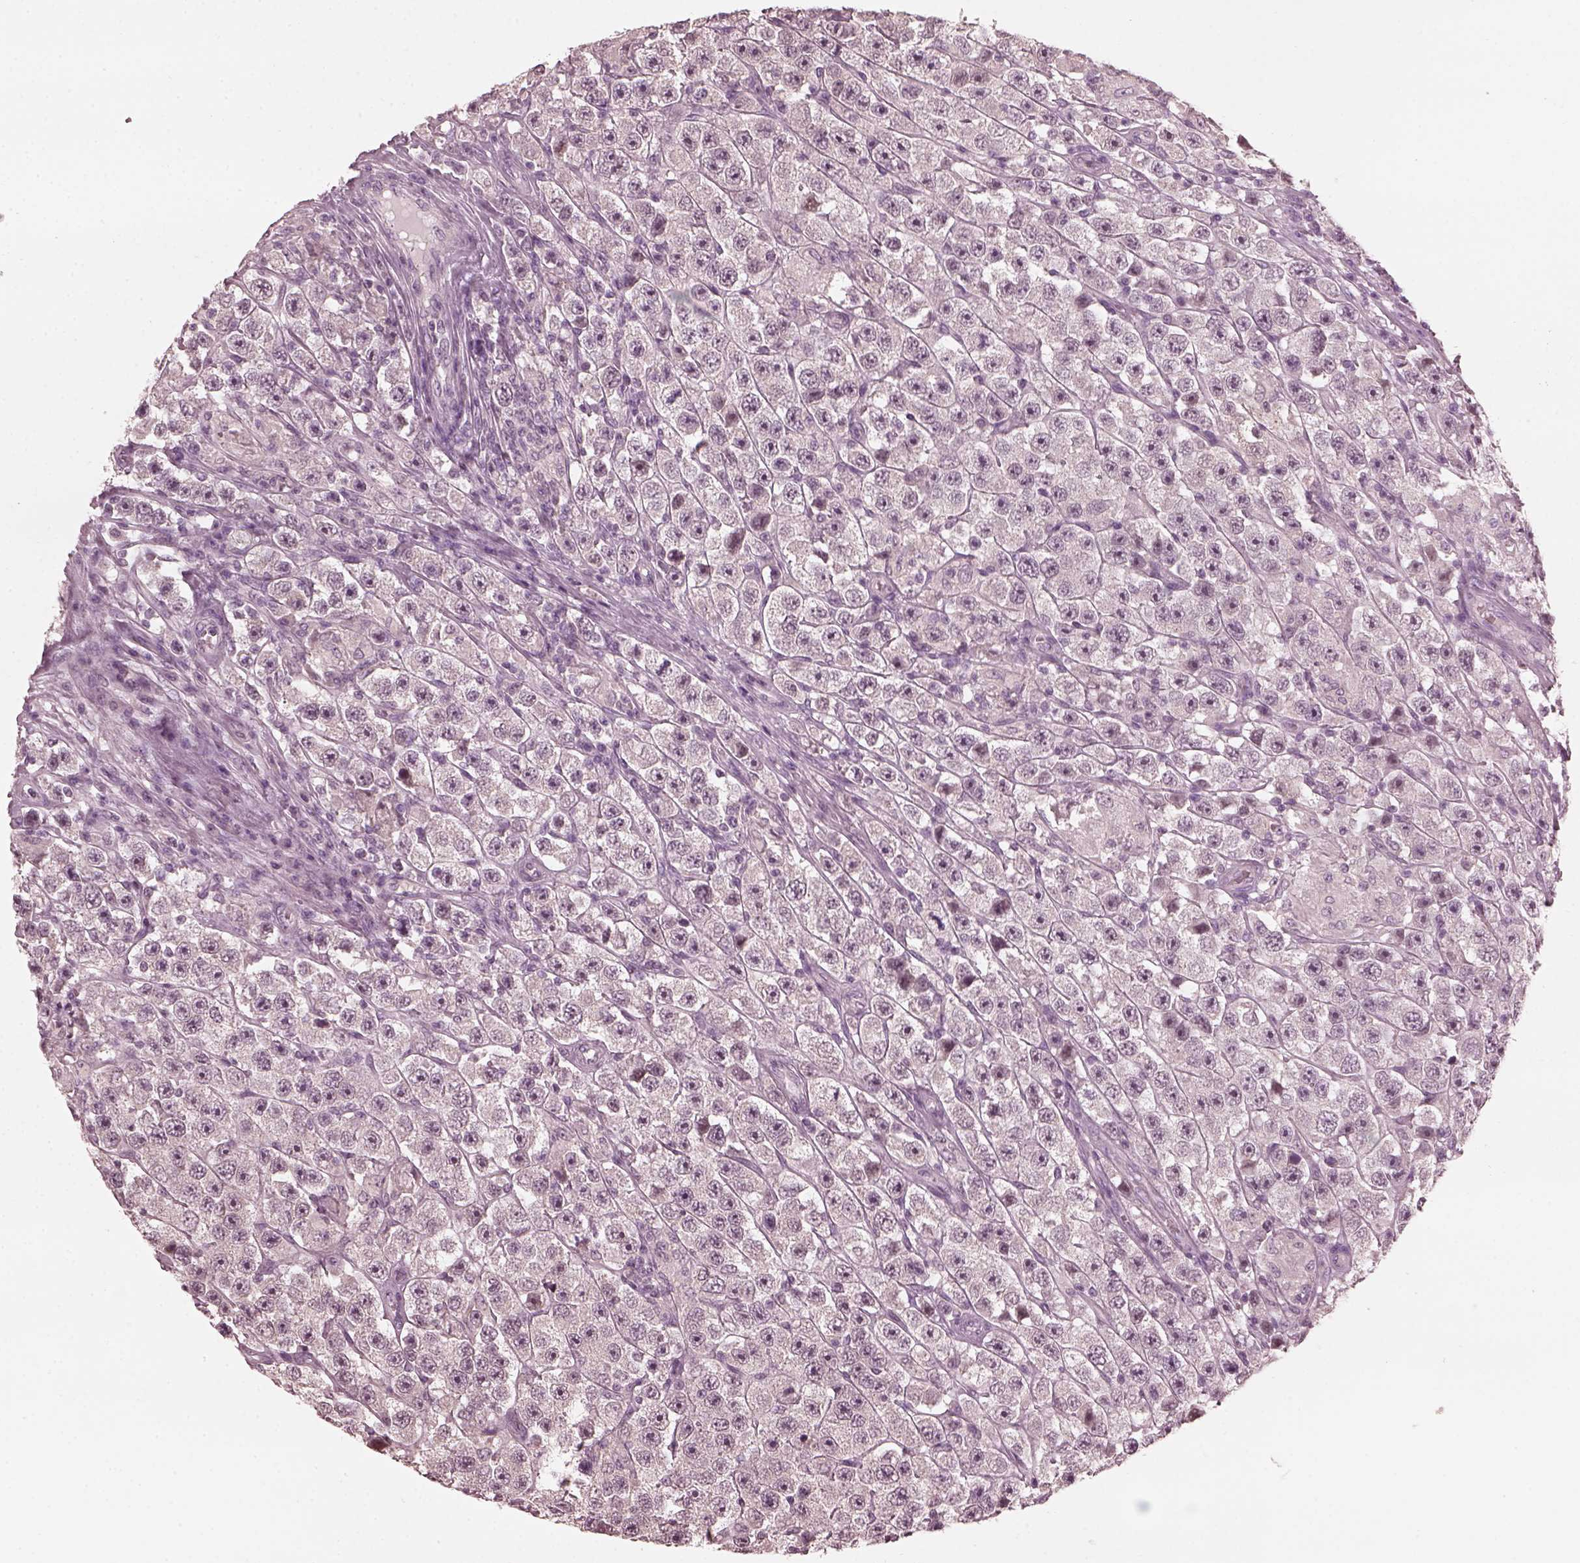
{"staining": {"intensity": "negative", "quantity": "none", "location": "none"}, "tissue": "testis cancer", "cell_type": "Tumor cells", "image_type": "cancer", "snomed": [{"axis": "morphology", "description": "Seminoma, NOS"}, {"axis": "topography", "description": "Testis"}], "caption": "Tumor cells are negative for brown protein staining in testis cancer (seminoma).", "gene": "CCDC170", "patient": {"sex": "male", "age": 45}}